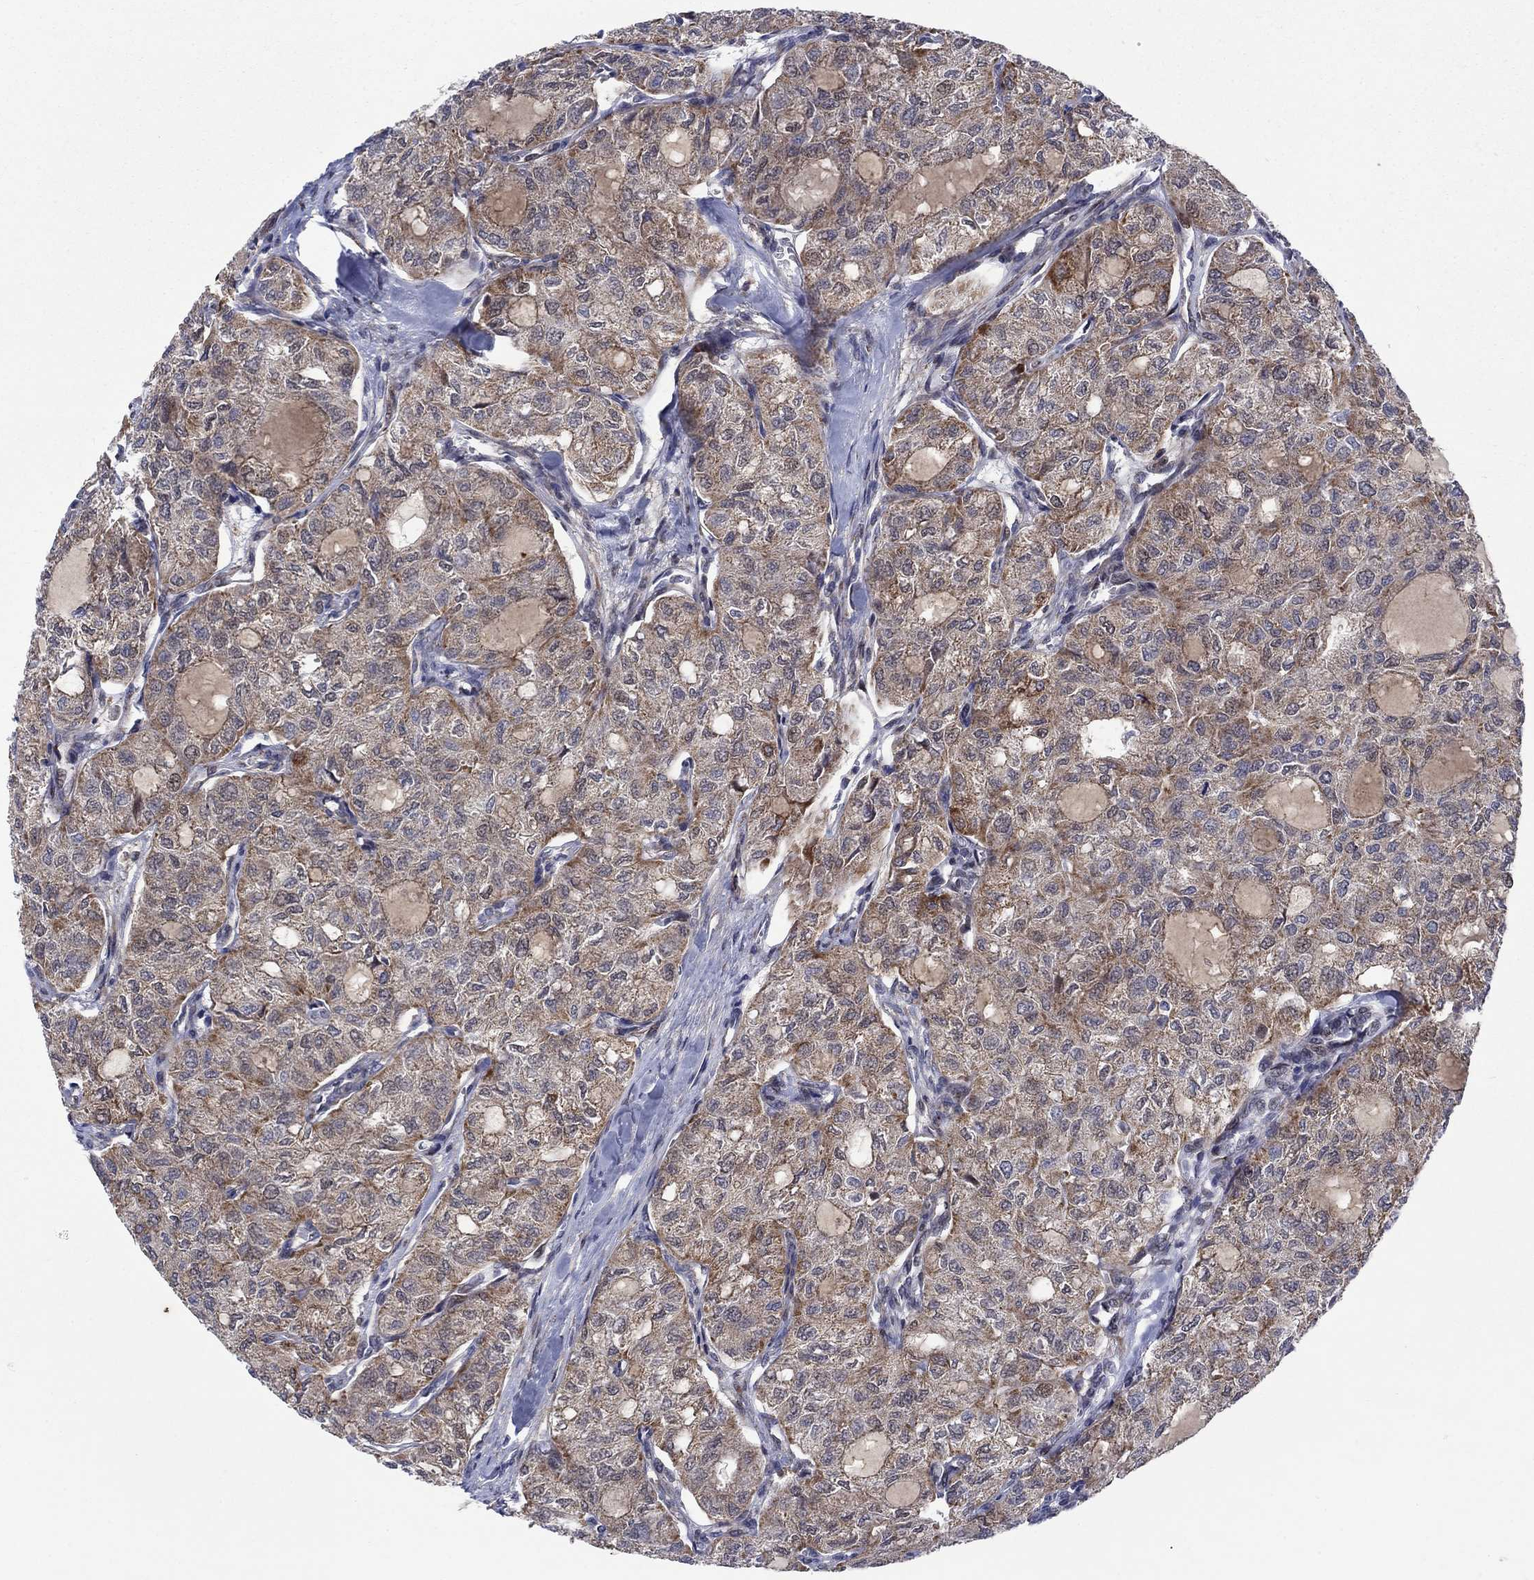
{"staining": {"intensity": "weak", "quantity": ">75%", "location": "cytoplasmic/membranous"}, "tissue": "thyroid cancer", "cell_type": "Tumor cells", "image_type": "cancer", "snomed": [{"axis": "morphology", "description": "Follicular adenoma carcinoma, NOS"}, {"axis": "topography", "description": "Thyroid gland"}], "caption": "A high-resolution photomicrograph shows immunohistochemistry staining of thyroid cancer, which exhibits weak cytoplasmic/membranous staining in approximately >75% of tumor cells. (Stains: DAB in brown, nuclei in blue, Microscopy: brightfield microscopy at high magnification).", "gene": "SLC35F2", "patient": {"sex": "male", "age": 75}}